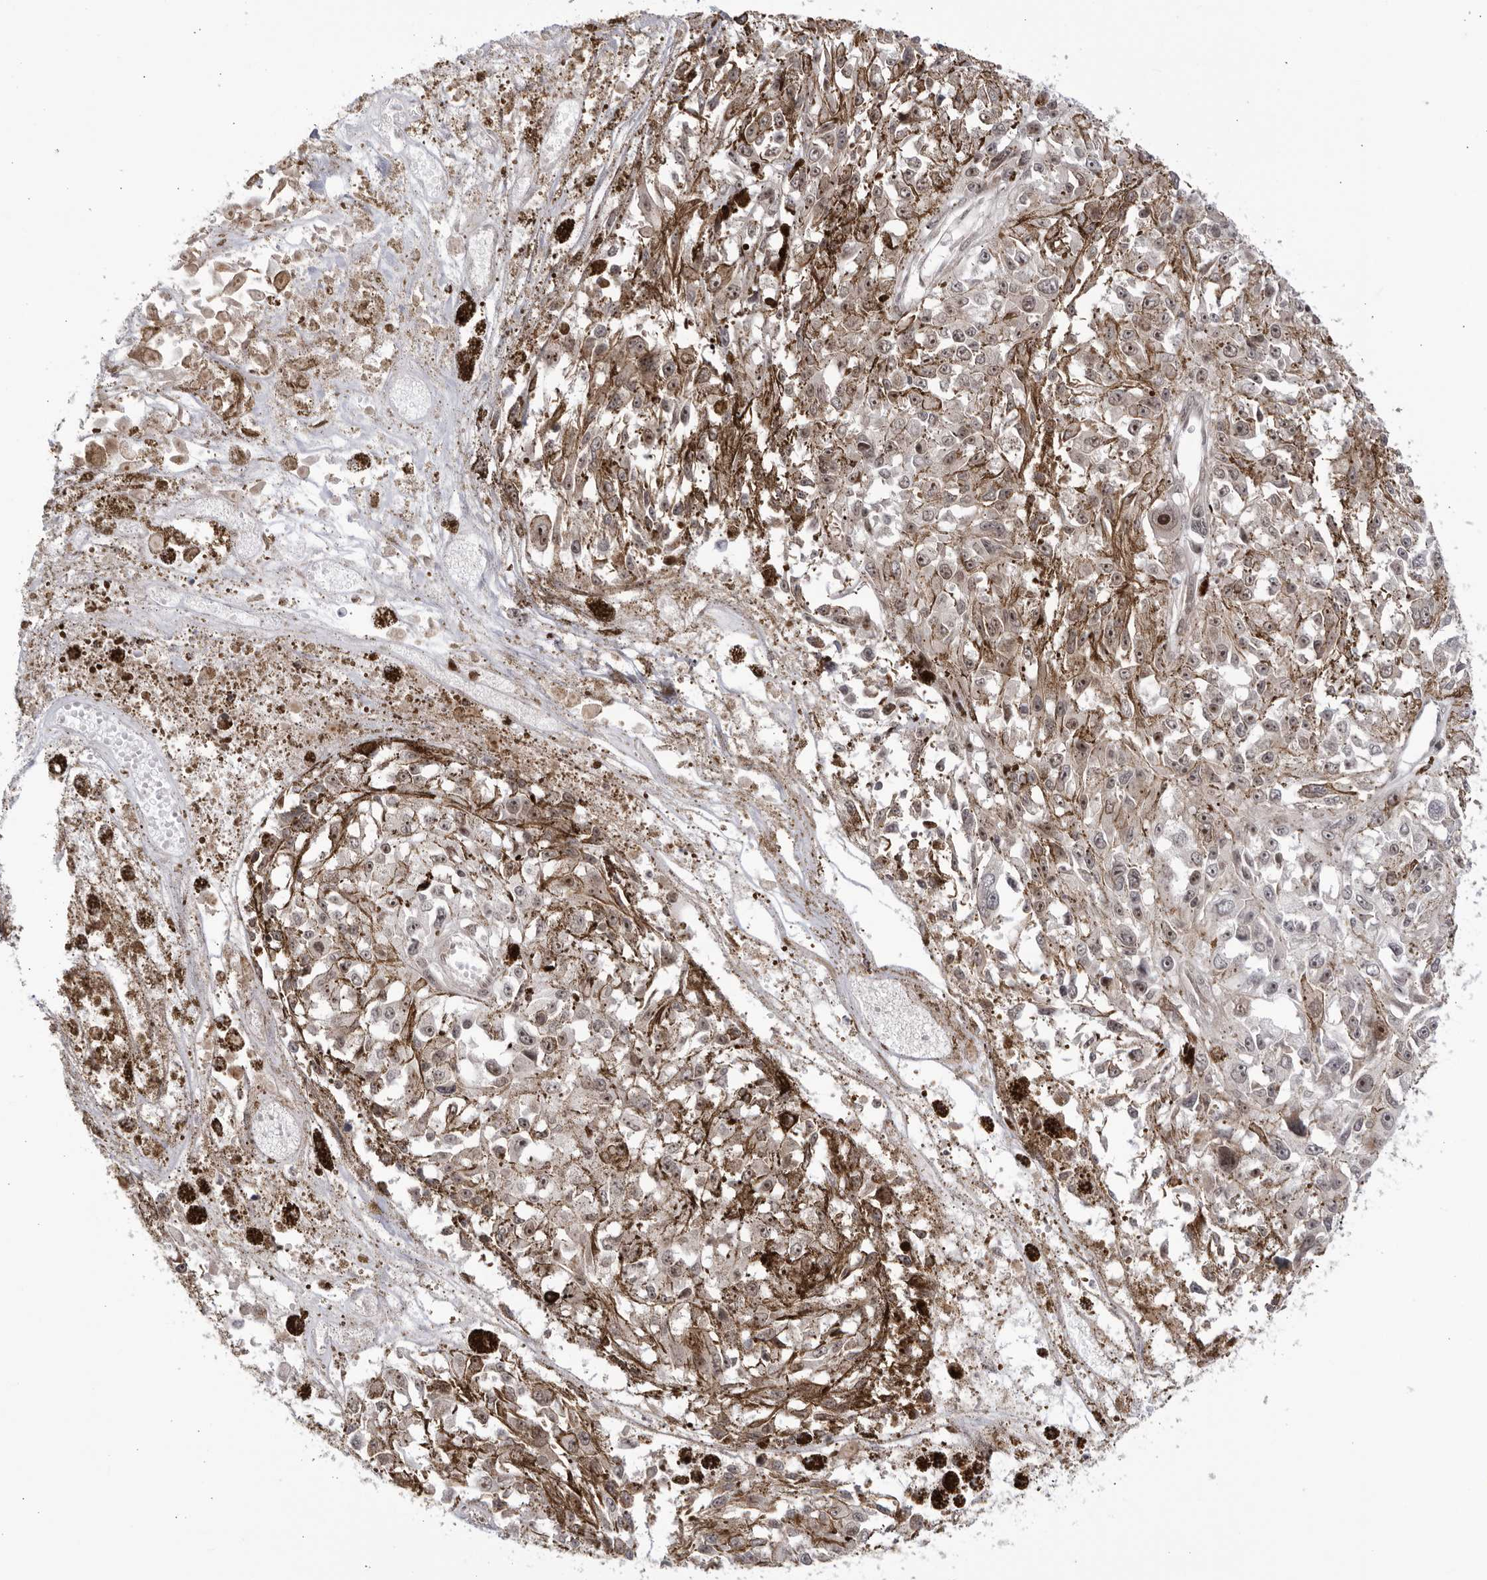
{"staining": {"intensity": "weak", "quantity": ">75%", "location": "nuclear"}, "tissue": "melanoma", "cell_type": "Tumor cells", "image_type": "cancer", "snomed": [{"axis": "morphology", "description": "Malignant melanoma, Metastatic site"}, {"axis": "topography", "description": "Lymph node"}], "caption": "Human melanoma stained for a protein (brown) exhibits weak nuclear positive expression in approximately >75% of tumor cells.", "gene": "CNBD1", "patient": {"sex": "male", "age": 59}}